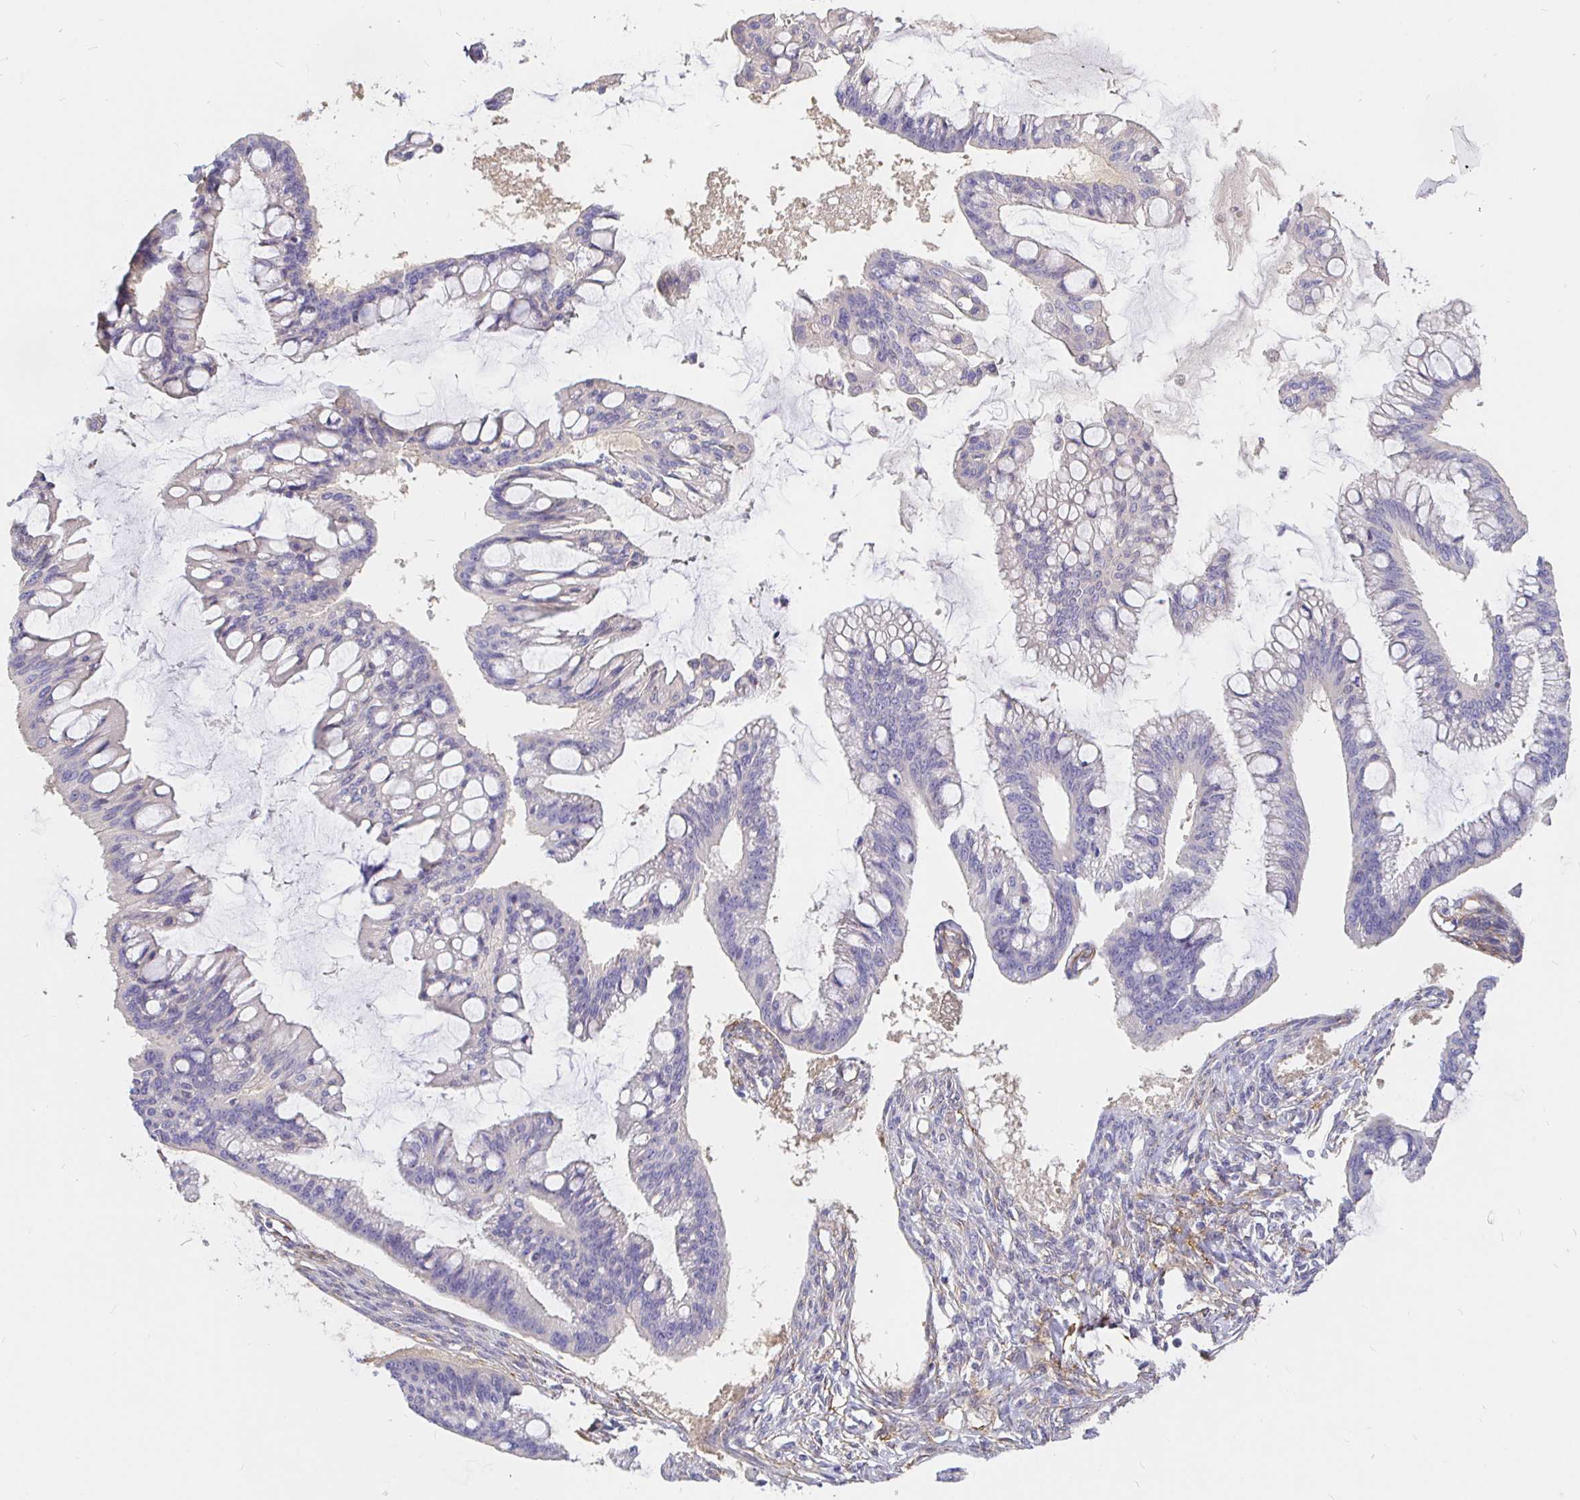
{"staining": {"intensity": "negative", "quantity": "none", "location": "none"}, "tissue": "ovarian cancer", "cell_type": "Tumor cells", "image_type": "cancer", "snomed": [{"axis": "morphology", "description": "Cystadenocarcinoma, mucinous, NOS"}, {"axis": "topography", "description": "Ovary"}], "caption": "High magnification brightfield microscopy of ovarian cancer stained with DAB (3,3'-diaminobenzidine) (brown) and counterstained with hematoxylin (blue): tumor cells show no significant expression.", "gene": "PALM2AKAP2", "patient": {"sex": "female", "age": 73}}